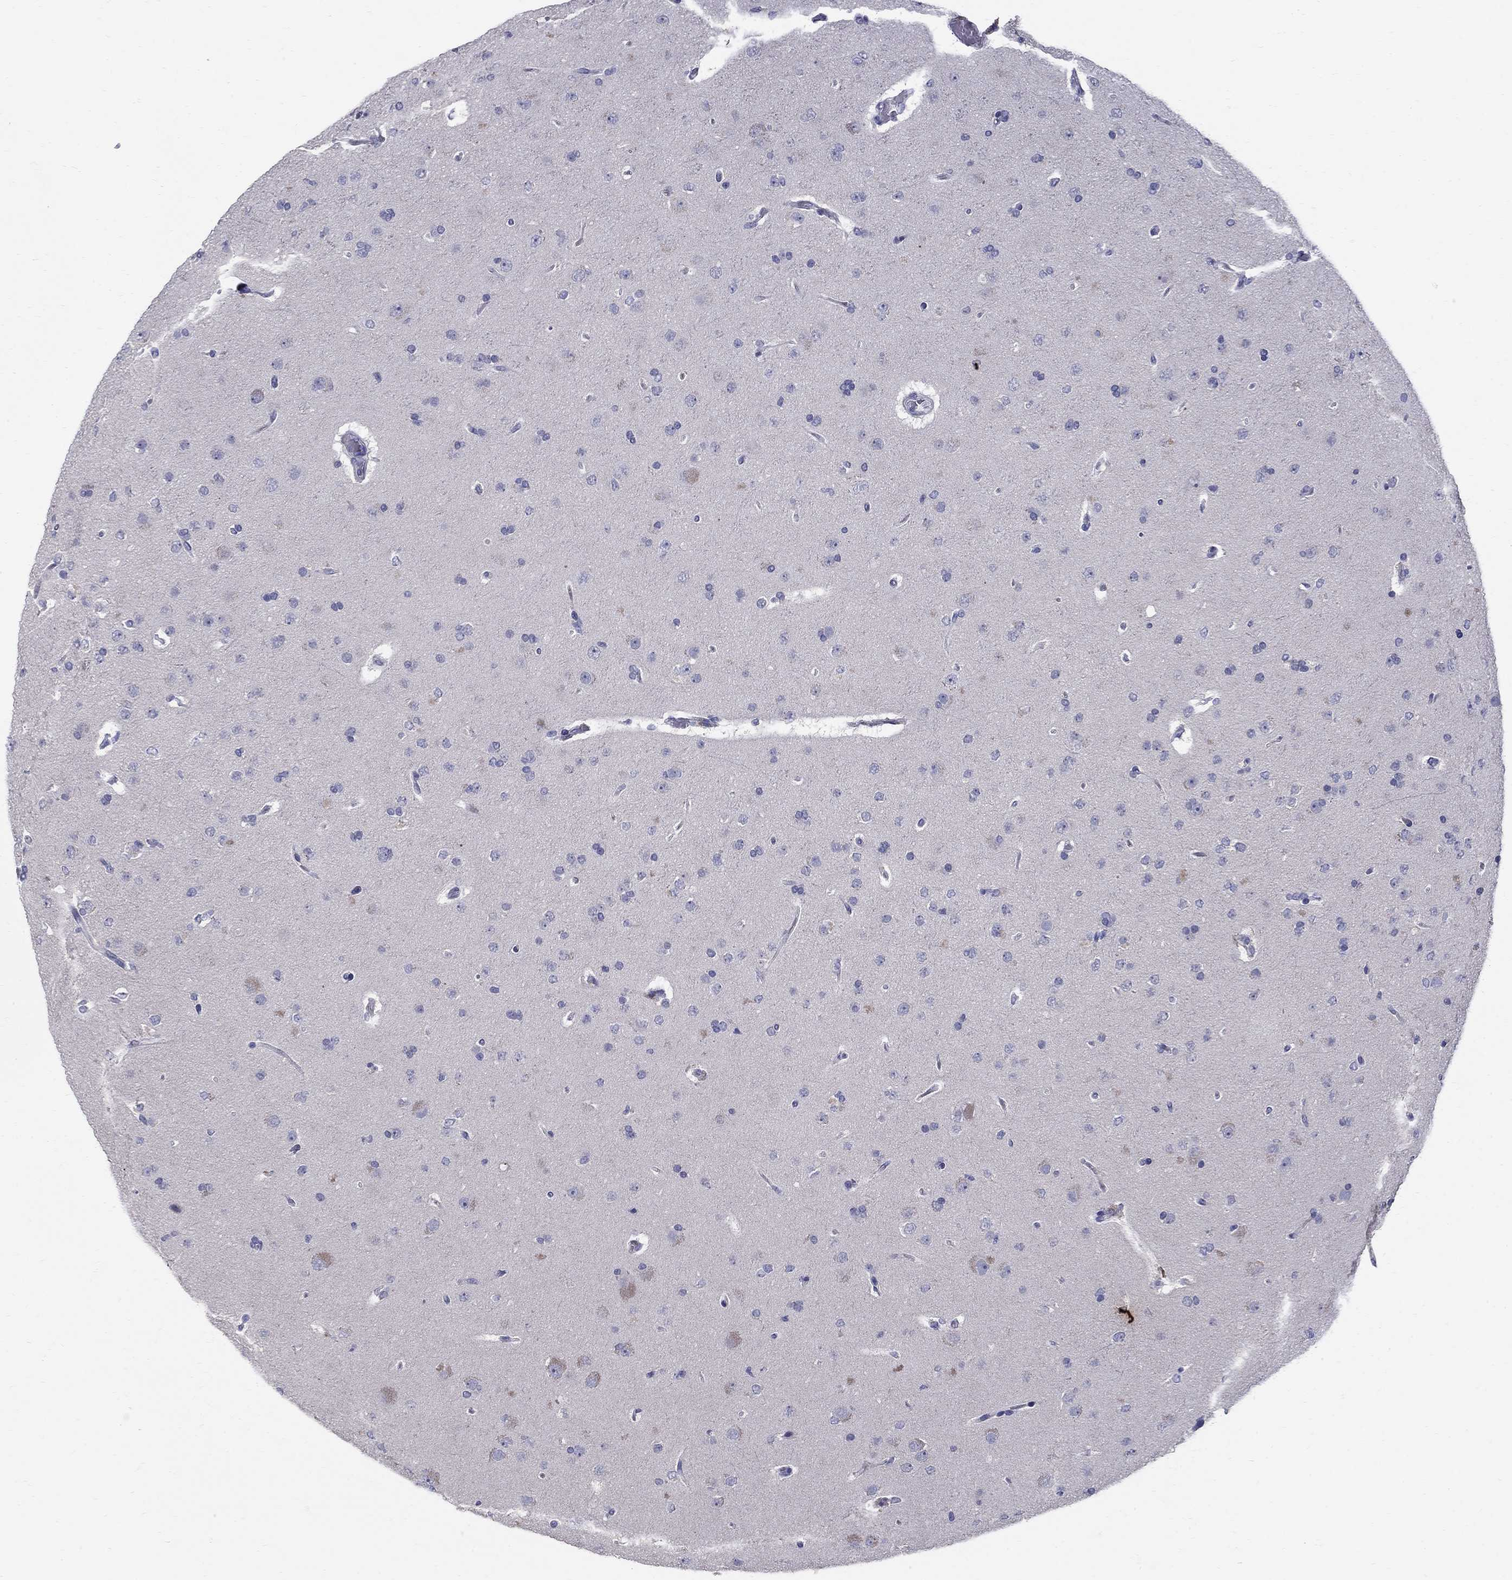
{"staining": {"intensity": "negative", "quantity": "none", "location": "none"}, "tissue": "glioma", "cell_type": "Tumor cells", "image_type": "cancer", "snomed": [{"axis": "morphology", "description": "Glioma, malignant, NOS"}, {"axis": "topography", "description": "Cerebral cortex"}], "caption": "This is a photomicrograph of immunohistochemistry (IHC) staining of malignant glioma, which shows no expression in tumor cells.", "gene": "TP53TG5", "patient": {"sex": "male", "age": 58}}